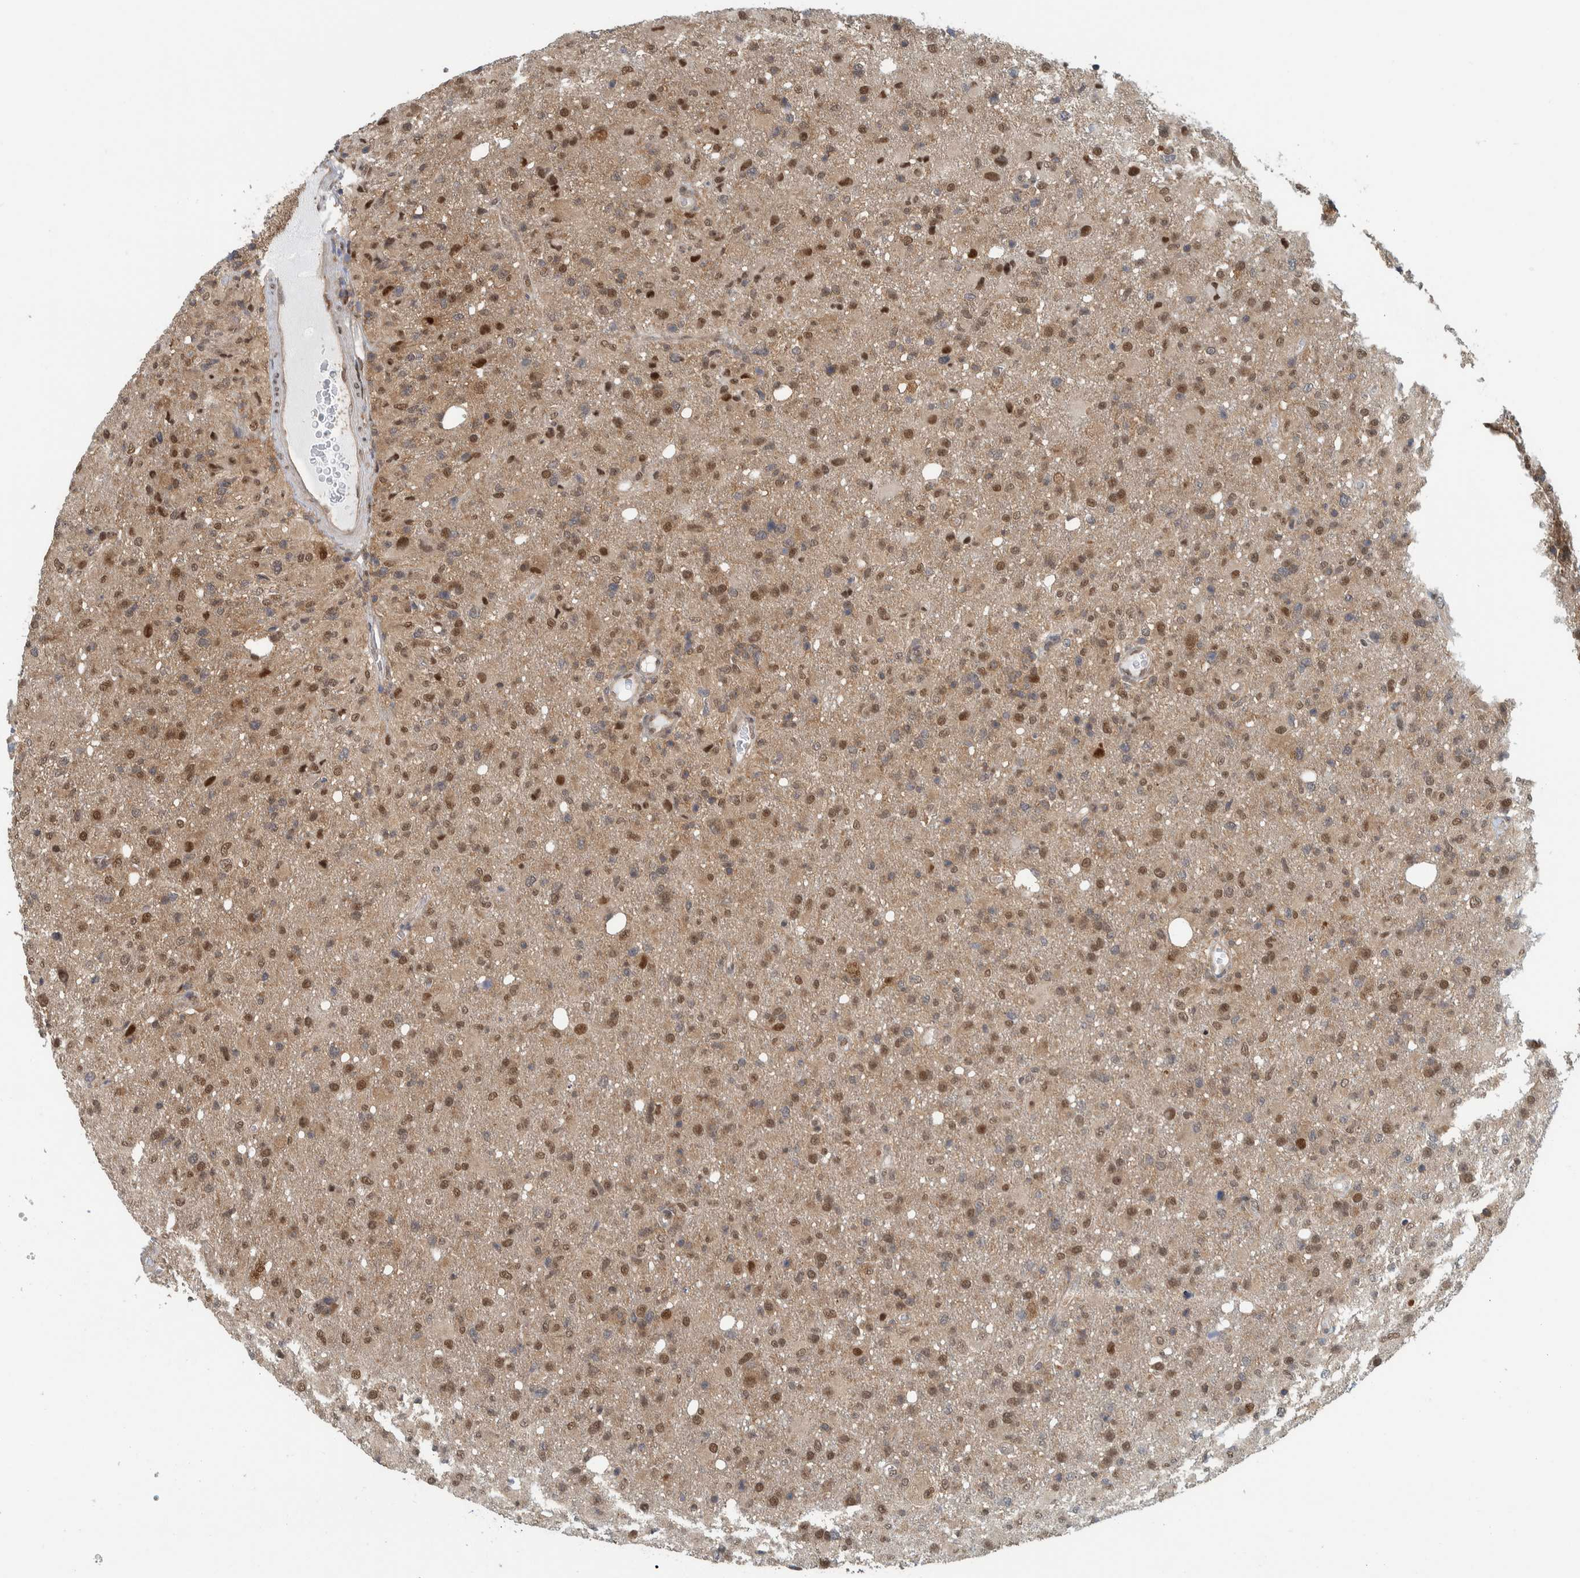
{"staining": {"intensity": "moderate", "quantity": ">75%", "location": "nuclear"}, "tissue": "glioma", "cell_type": "Tumor cells", "image_type": "cancer", "snomed": [{"axis": "morphology", "description": "Glioma, malignant, High grade"}, {"axis": "topography", "description": "Brain"}], "caption": "Tumor cells demonstrate moderate nuclear expression in approximately >75% of cells in malignant glioma (high-grade). (IHC, brightfield microscopy, high magnification).", "gene": "COPS3", "patient": {"sex": "female", "age": 57}}